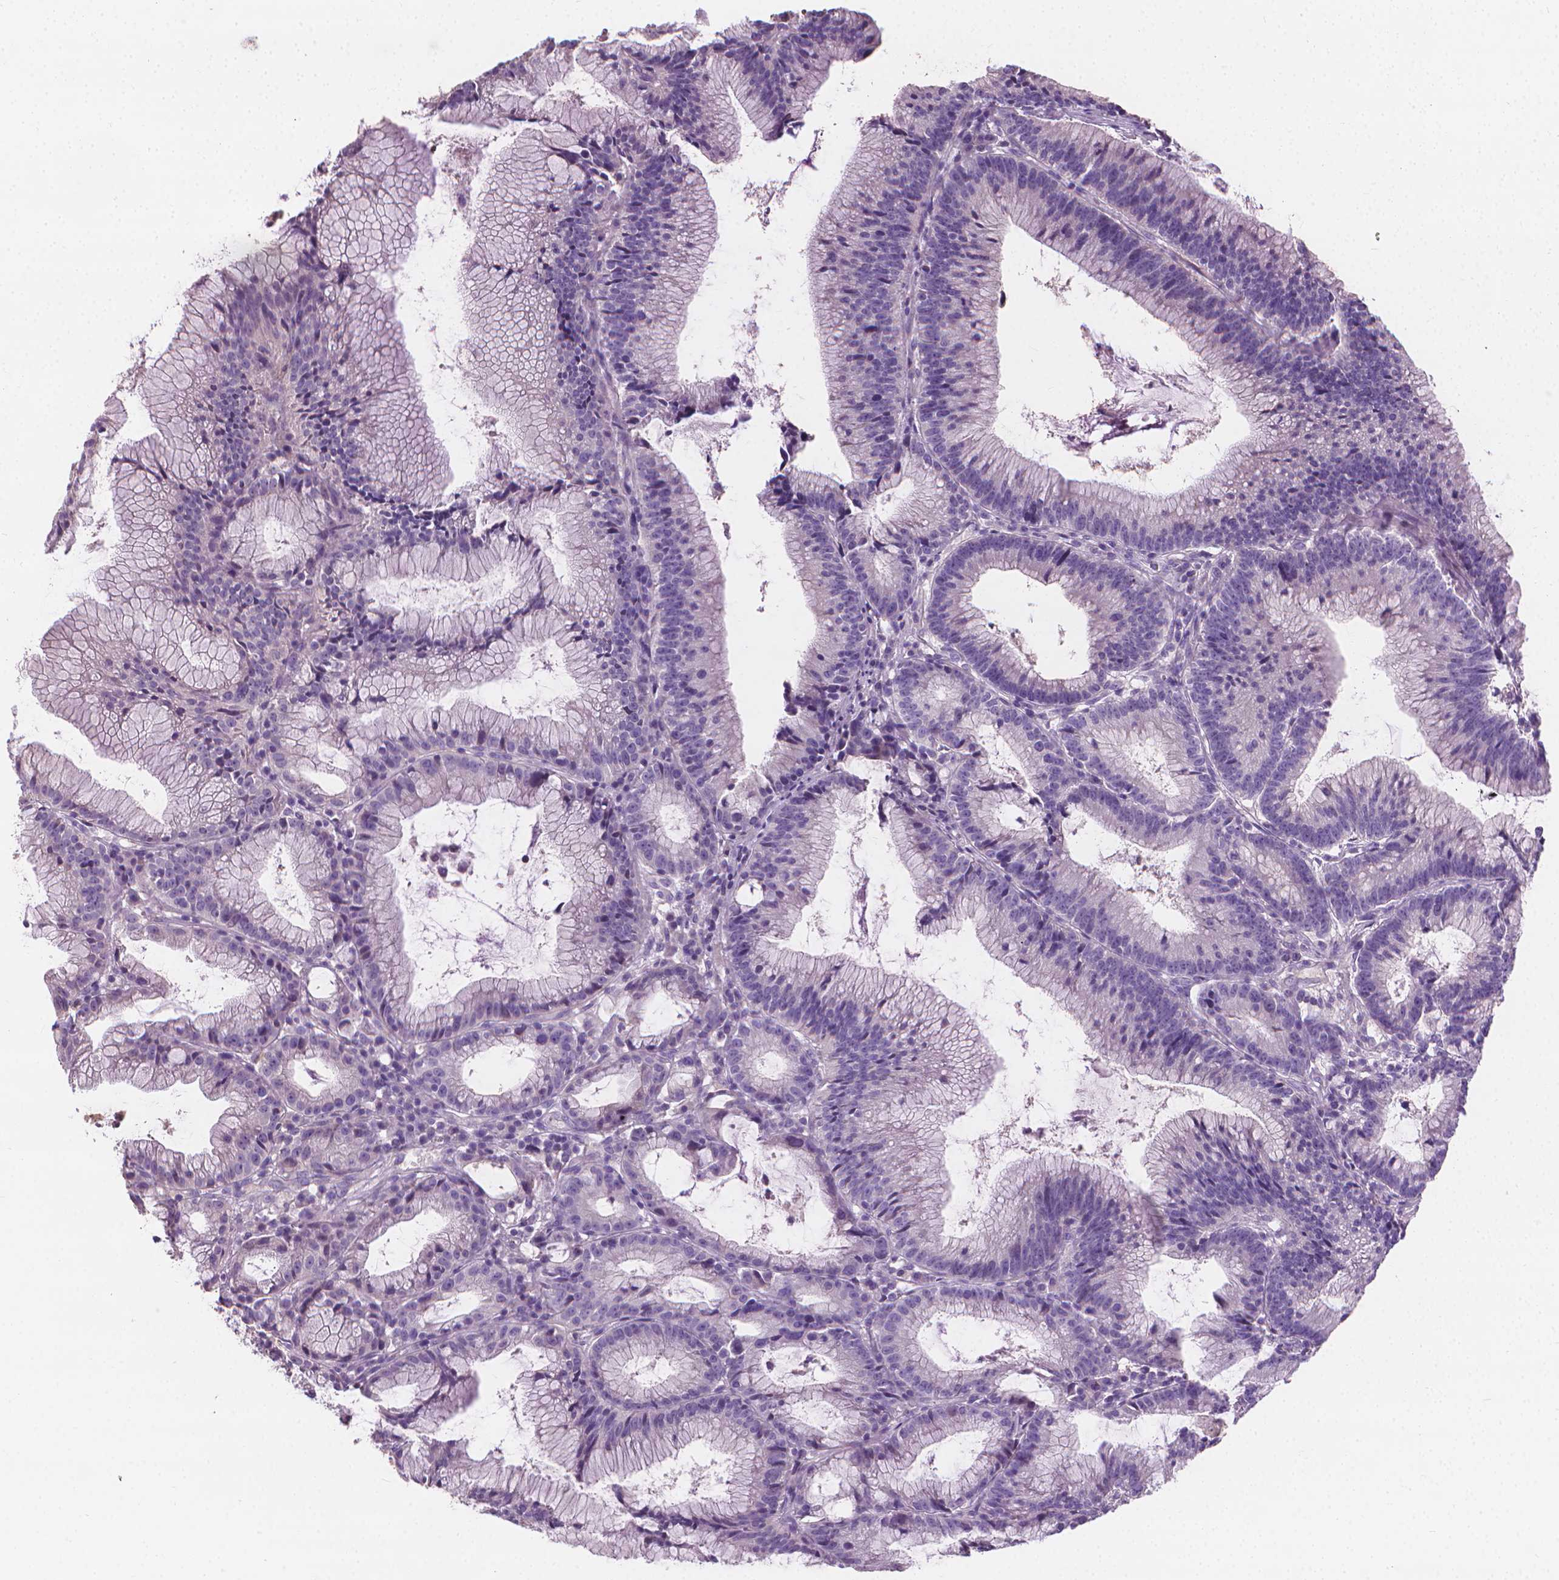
{"staining": {"intensity": "negative", "quantity": "none", "location": "none"}, "tissue": "colorectal cancer", "cell_type": "Tumor cells", "image_type": "cancer", "snomed": [{"axis": "morphology", "description": "Adenocarcinoma, NOS"}, {"axis": "topography", "description": "Colon"}], "caption": "Immunohistochemical staining of colorectal adenocarcinoma shows no significant staining in tumor cells. (DAB IHC with hematoxylin counter stain).", "gene": "CABCOCO1", "patient": {"sex": "female", "age": 78}}